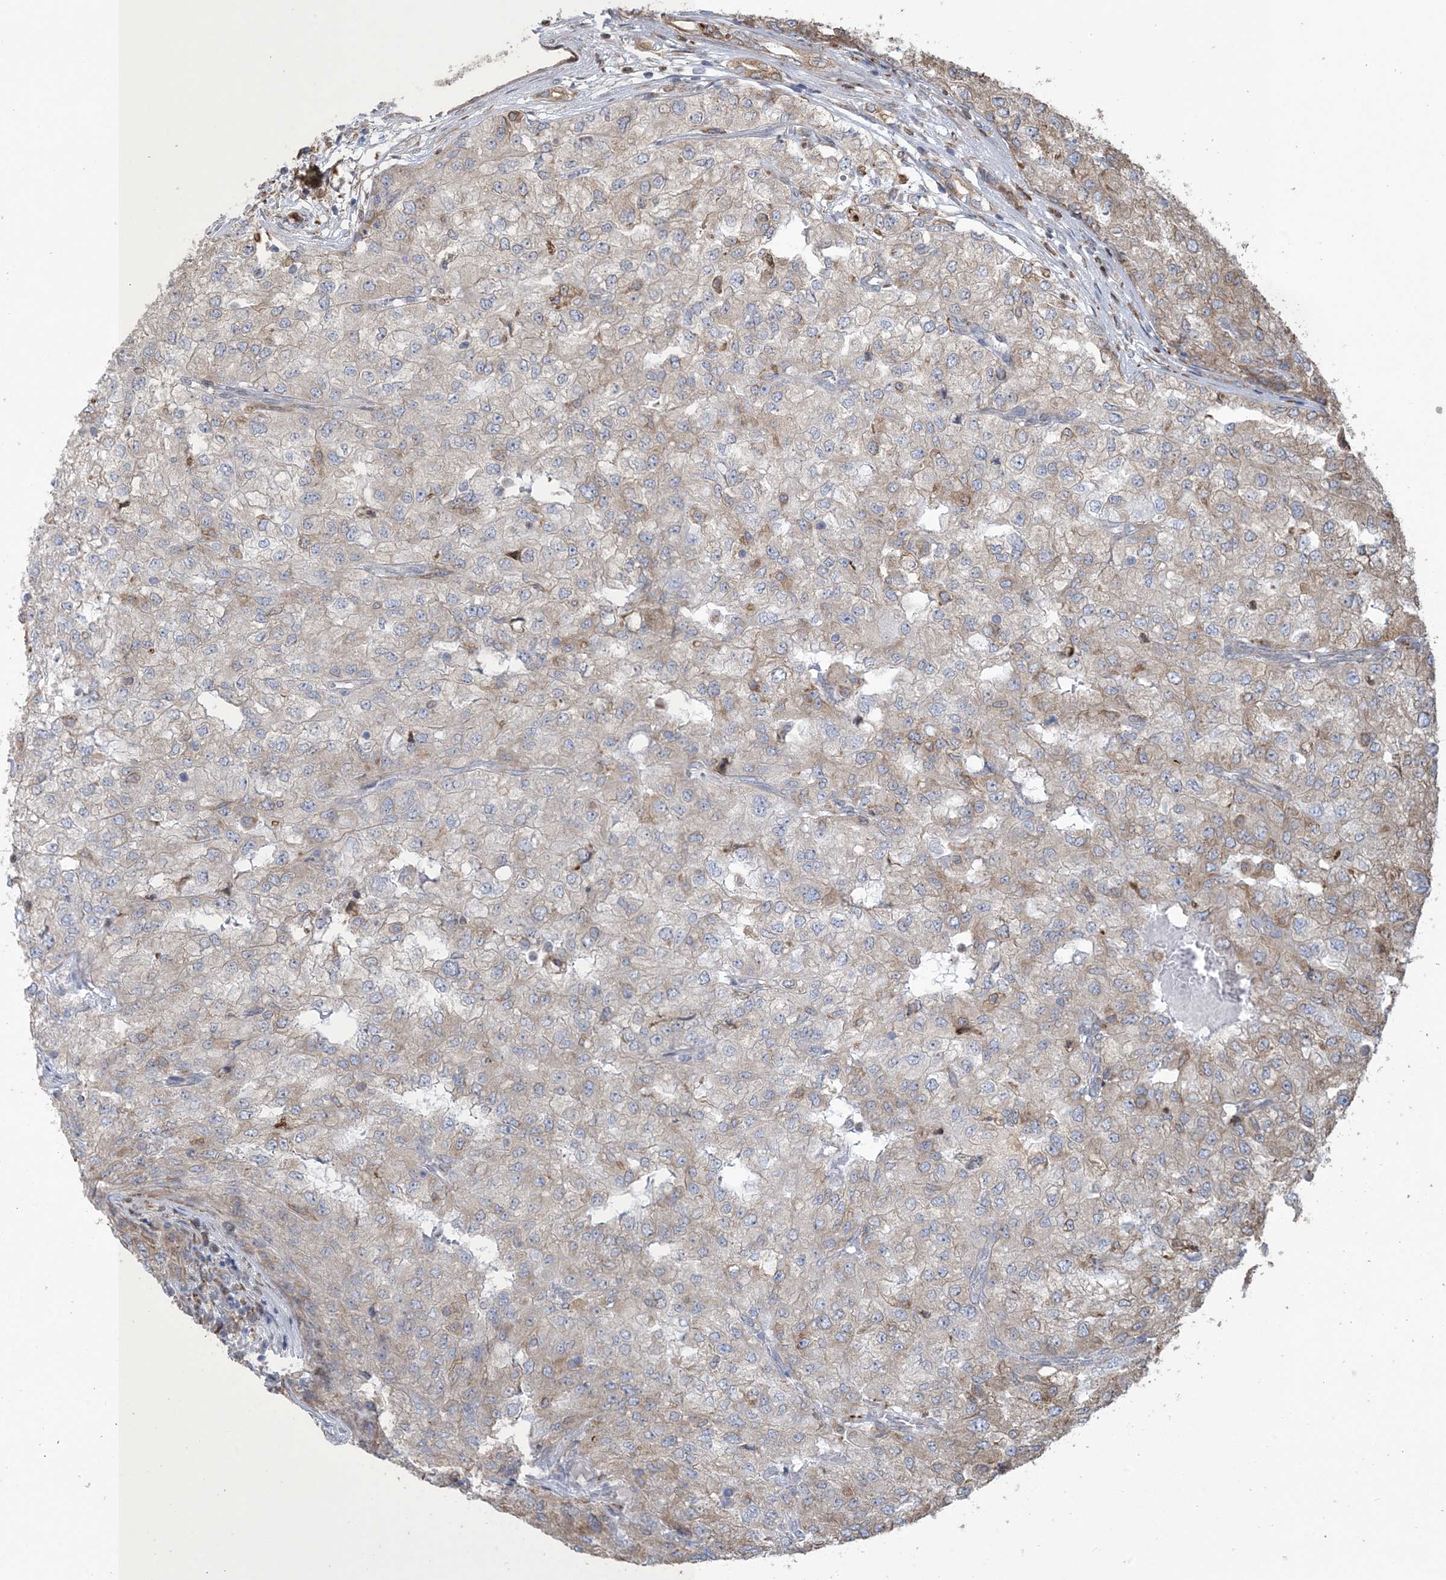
{"staining": {"intensity": "weak", "quantity": "25%-75%", "location": "cytoplasmic/membranous"}, "tissue": "renal cancer", "cell_type": "Tumor cells", "image_type": "cancer", "snomed": [{"axis": "morphology", "description": "Adenocarcinoma, NOS"}, {"axis": "topography", "description": "Kidney"}], "caption": "A brown stain shows weak cytoplasmic/membranous staining of a protein in adenocarcinoma (renal) tumor cells. The protein of interest is stained brown, and the nuclei are stained in blue (DAB IHC with brightfield microscopy, high magnification).", "gene": "SHANK1", "patient": {"sex": "female", "age": 54}}